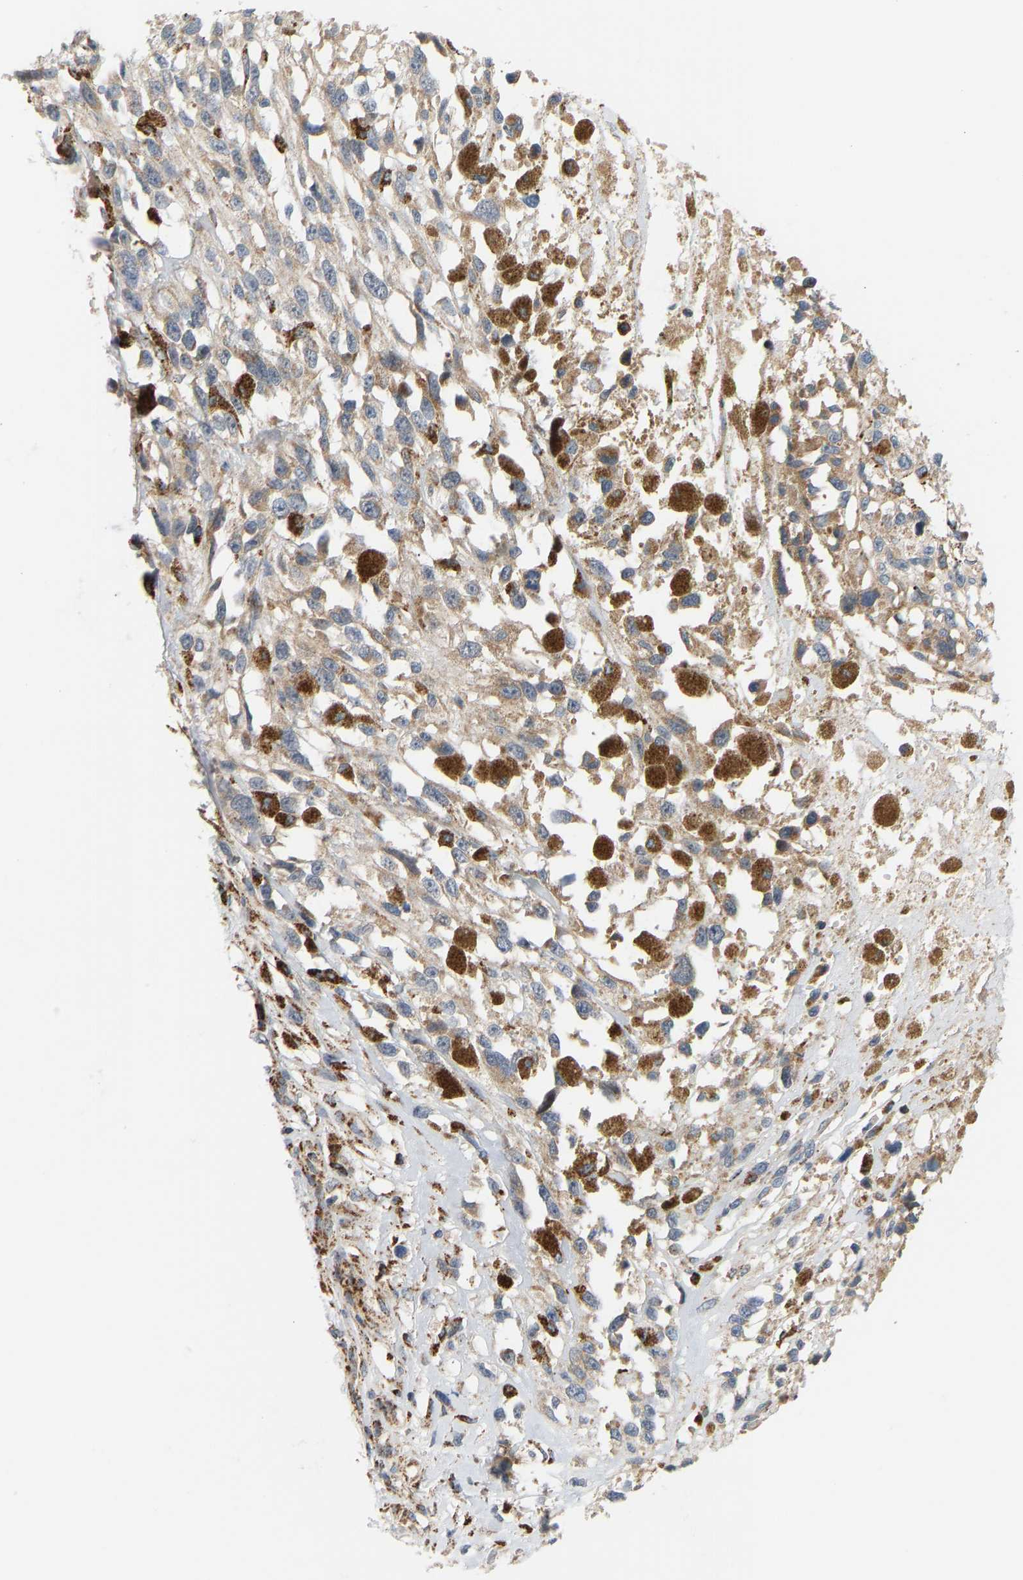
{"staining": {"intensity": "moderate", "quantity": "25%-75%", "location": "cytoplasmic/membranous"}, "tissue": "melanoma", "cell_type": "Tumor cells", "image_type": "cancer", "snomed": [{"axis": "morphology", "description": "Malignant melanoma, Metastatic site"}, {"axis": "topography", "description": "Lymph node"}], "caption": "Melanoma stained with immunohistochemistry demonstrates moderate cytoplasmic/membranous staining in about 25%-75% of tumor cells. (DAB IHC, brown staining for protein, blue staining for nuclei).", "gene": "GPSM2", "patient": {"sex": "male", "age": 59}}